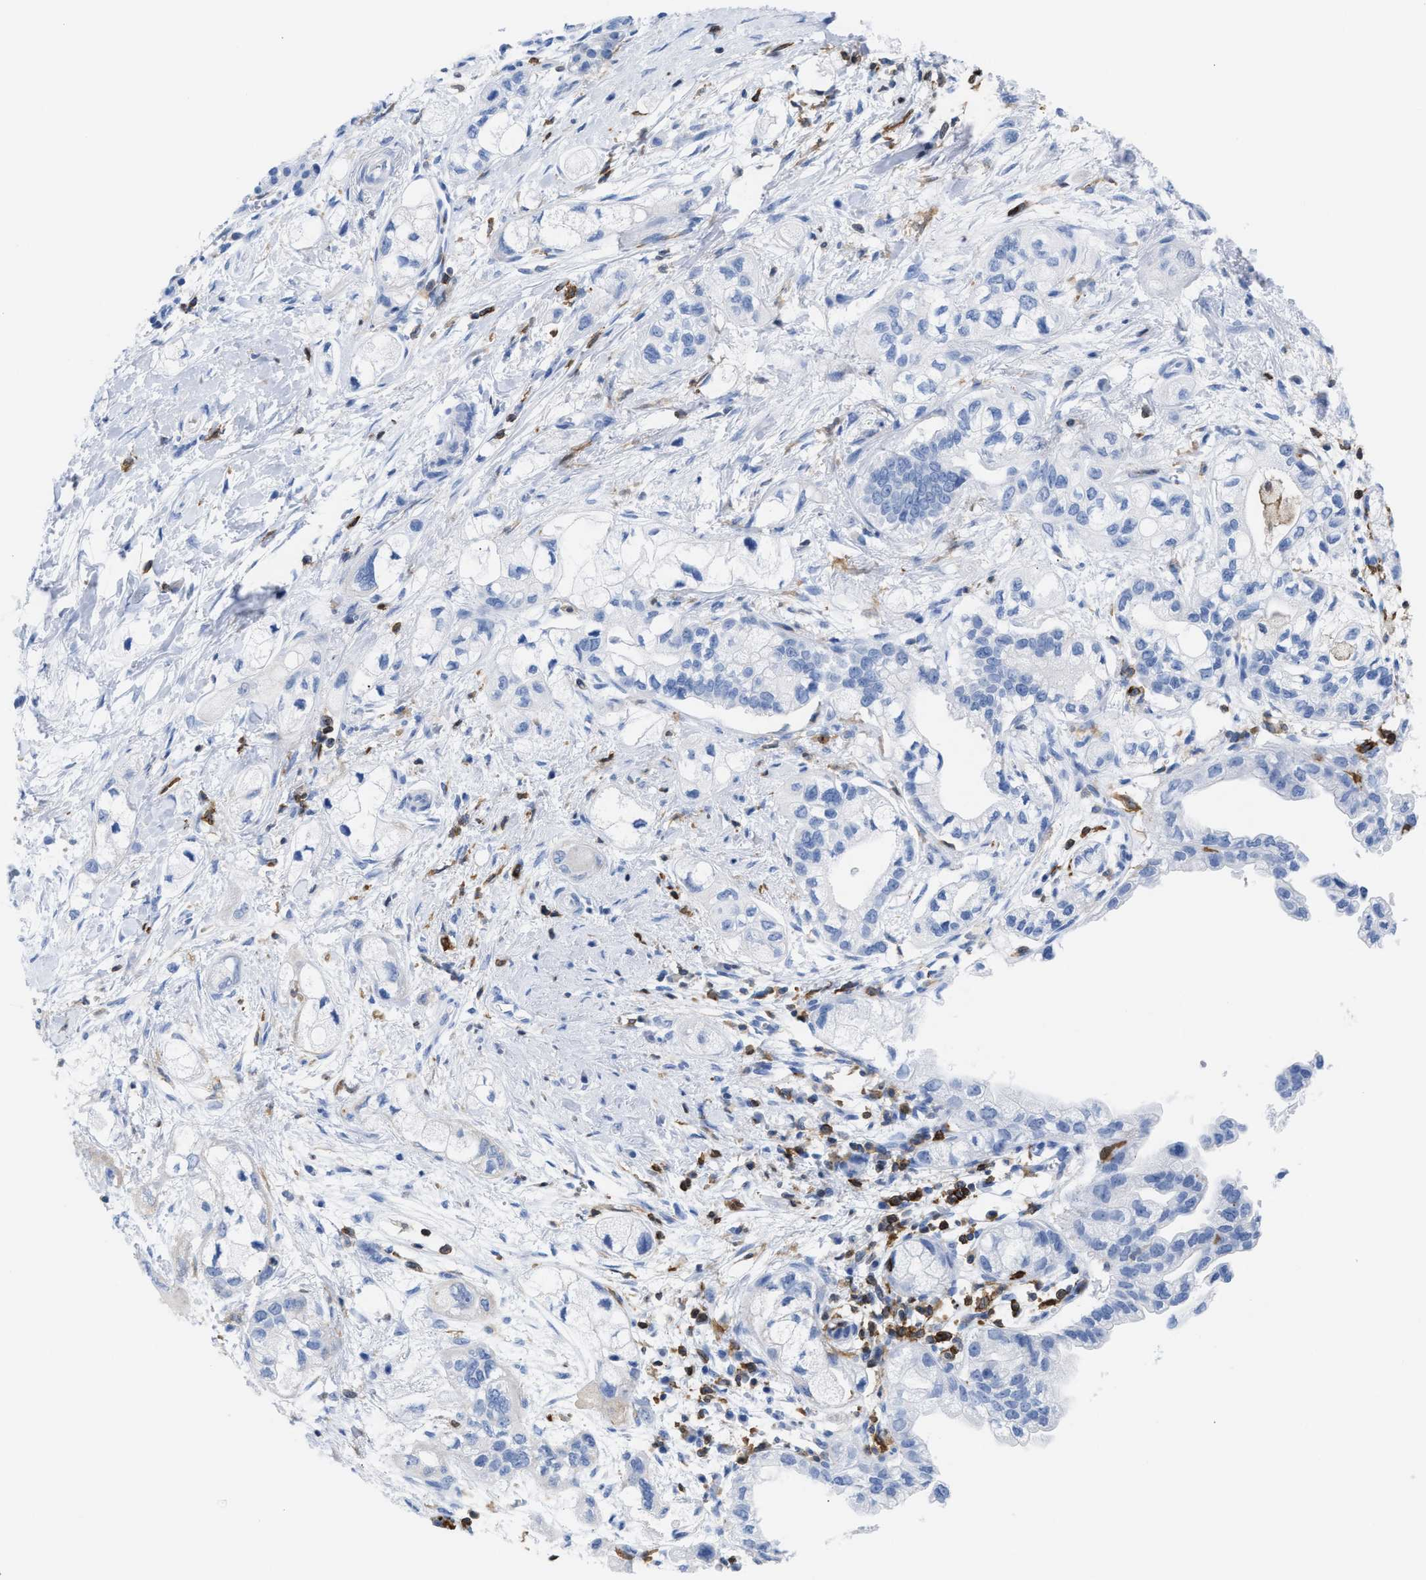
{"staining": {"intensity": "negative", "quantity": "none", "location": "none"}, "tissue": "pancreatic cancer", "cell_type": "Tumor cells", "image_type": "cancer", "snomed": [{"axis": "morphology", "description": "Adenocarcinoma, NOS"}, {"axis": "topography", "description": "Pancreas"}], "caption": "There is no significant staining in tumor cells of pancreatic cancer. (DAB immunohistochemistry visualized using brightfield microscopy, high magnification).", "gene": "LCP1", "patient": {"sex": "male", "age": 74}}